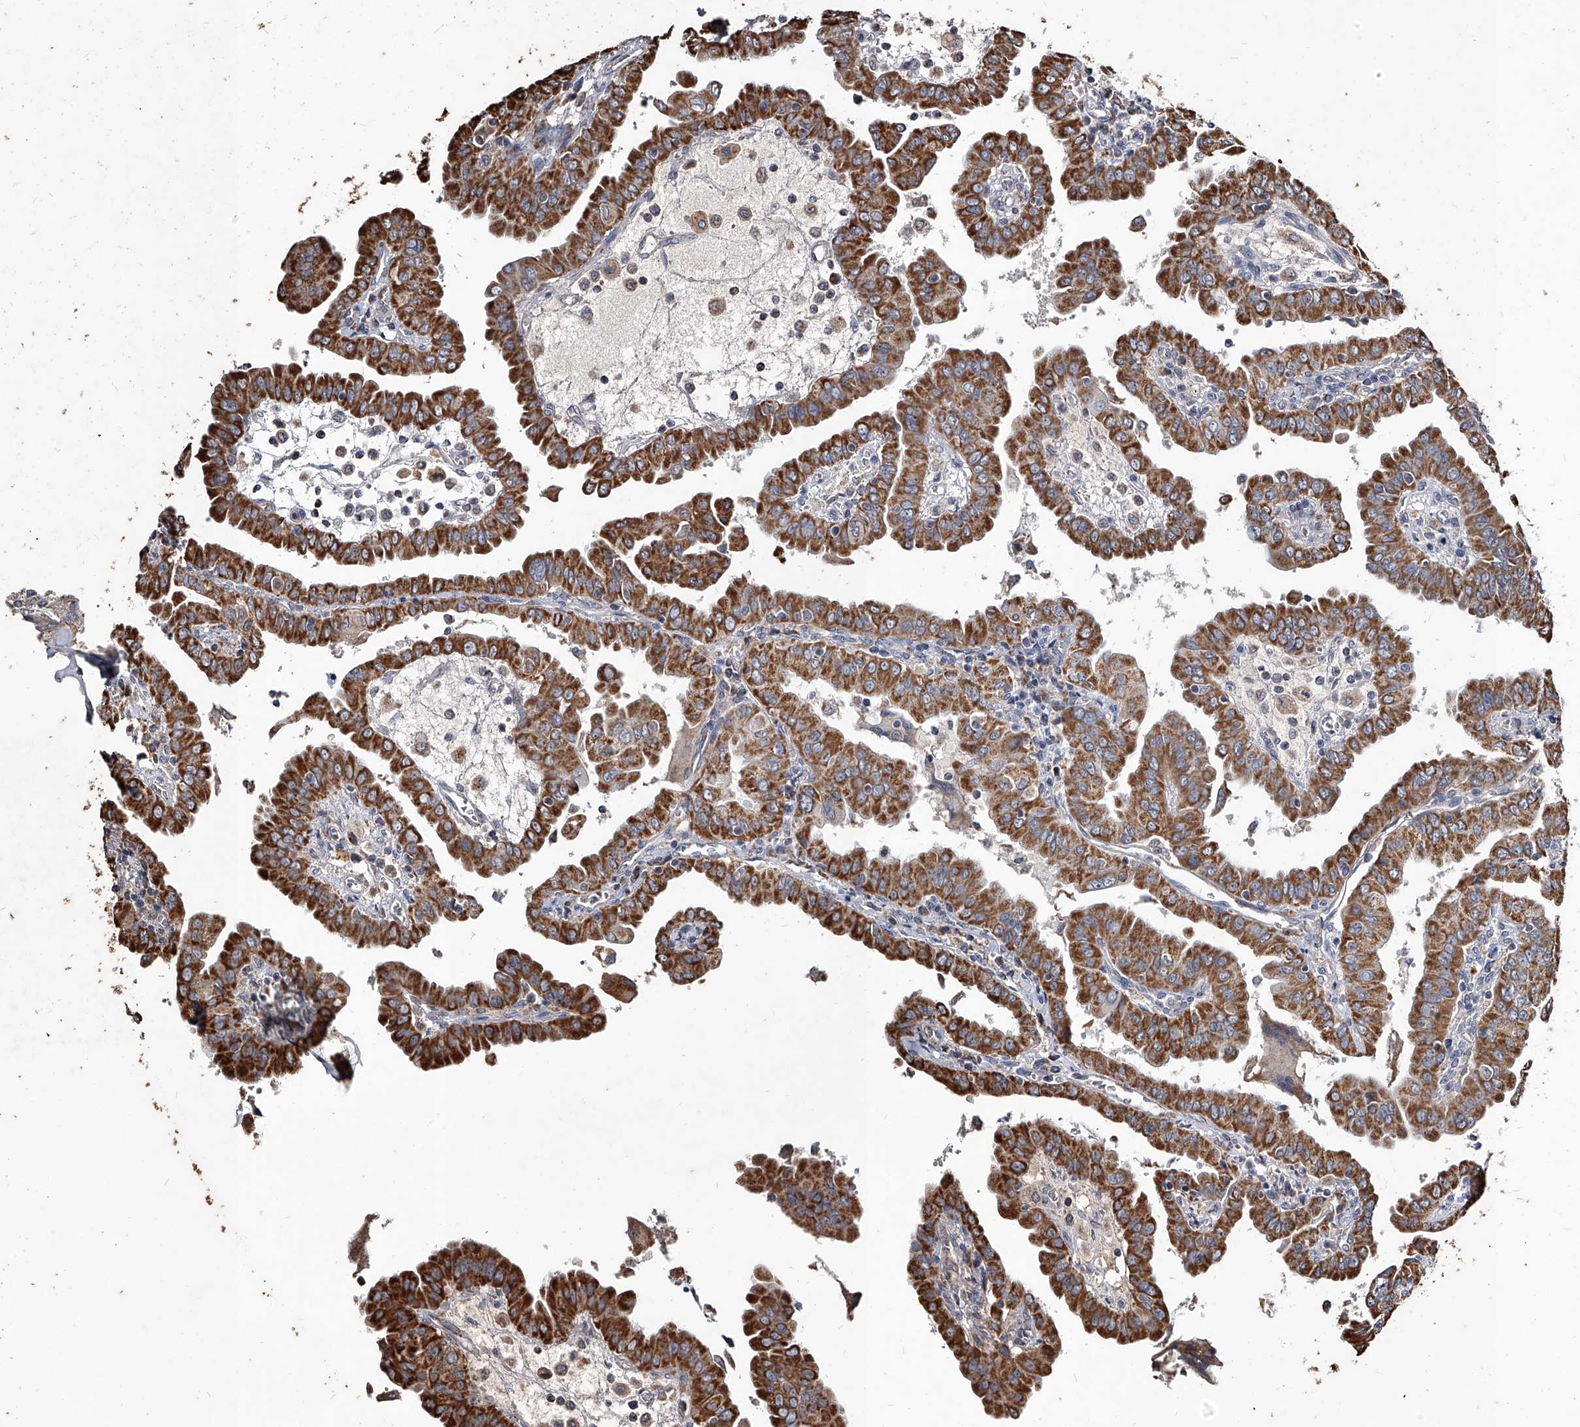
{"staining": {"intensity": "strong", "quantity": ">75%", "location": "cytoplasmic/membranous"}, "tissue": "thyroid cancer", "cell_type": "Tumor cells", "image_type": "cancer", "snomed": [{"axis": "morphology", "description": "Papillary adenocarcinoma, NOS"}, {"axis": "topography", "description": "Thyroid gland"}], "caption": "IHC histopathology image of human papillary adenocarcinoma (thyroid) stained for a protein (brown), which reveals high levels of strong cytoplasmic/membranous staining in about >75% of tumor cells.", "gene": "GPR183", "patient": {"sex": "male", "age": 33}}